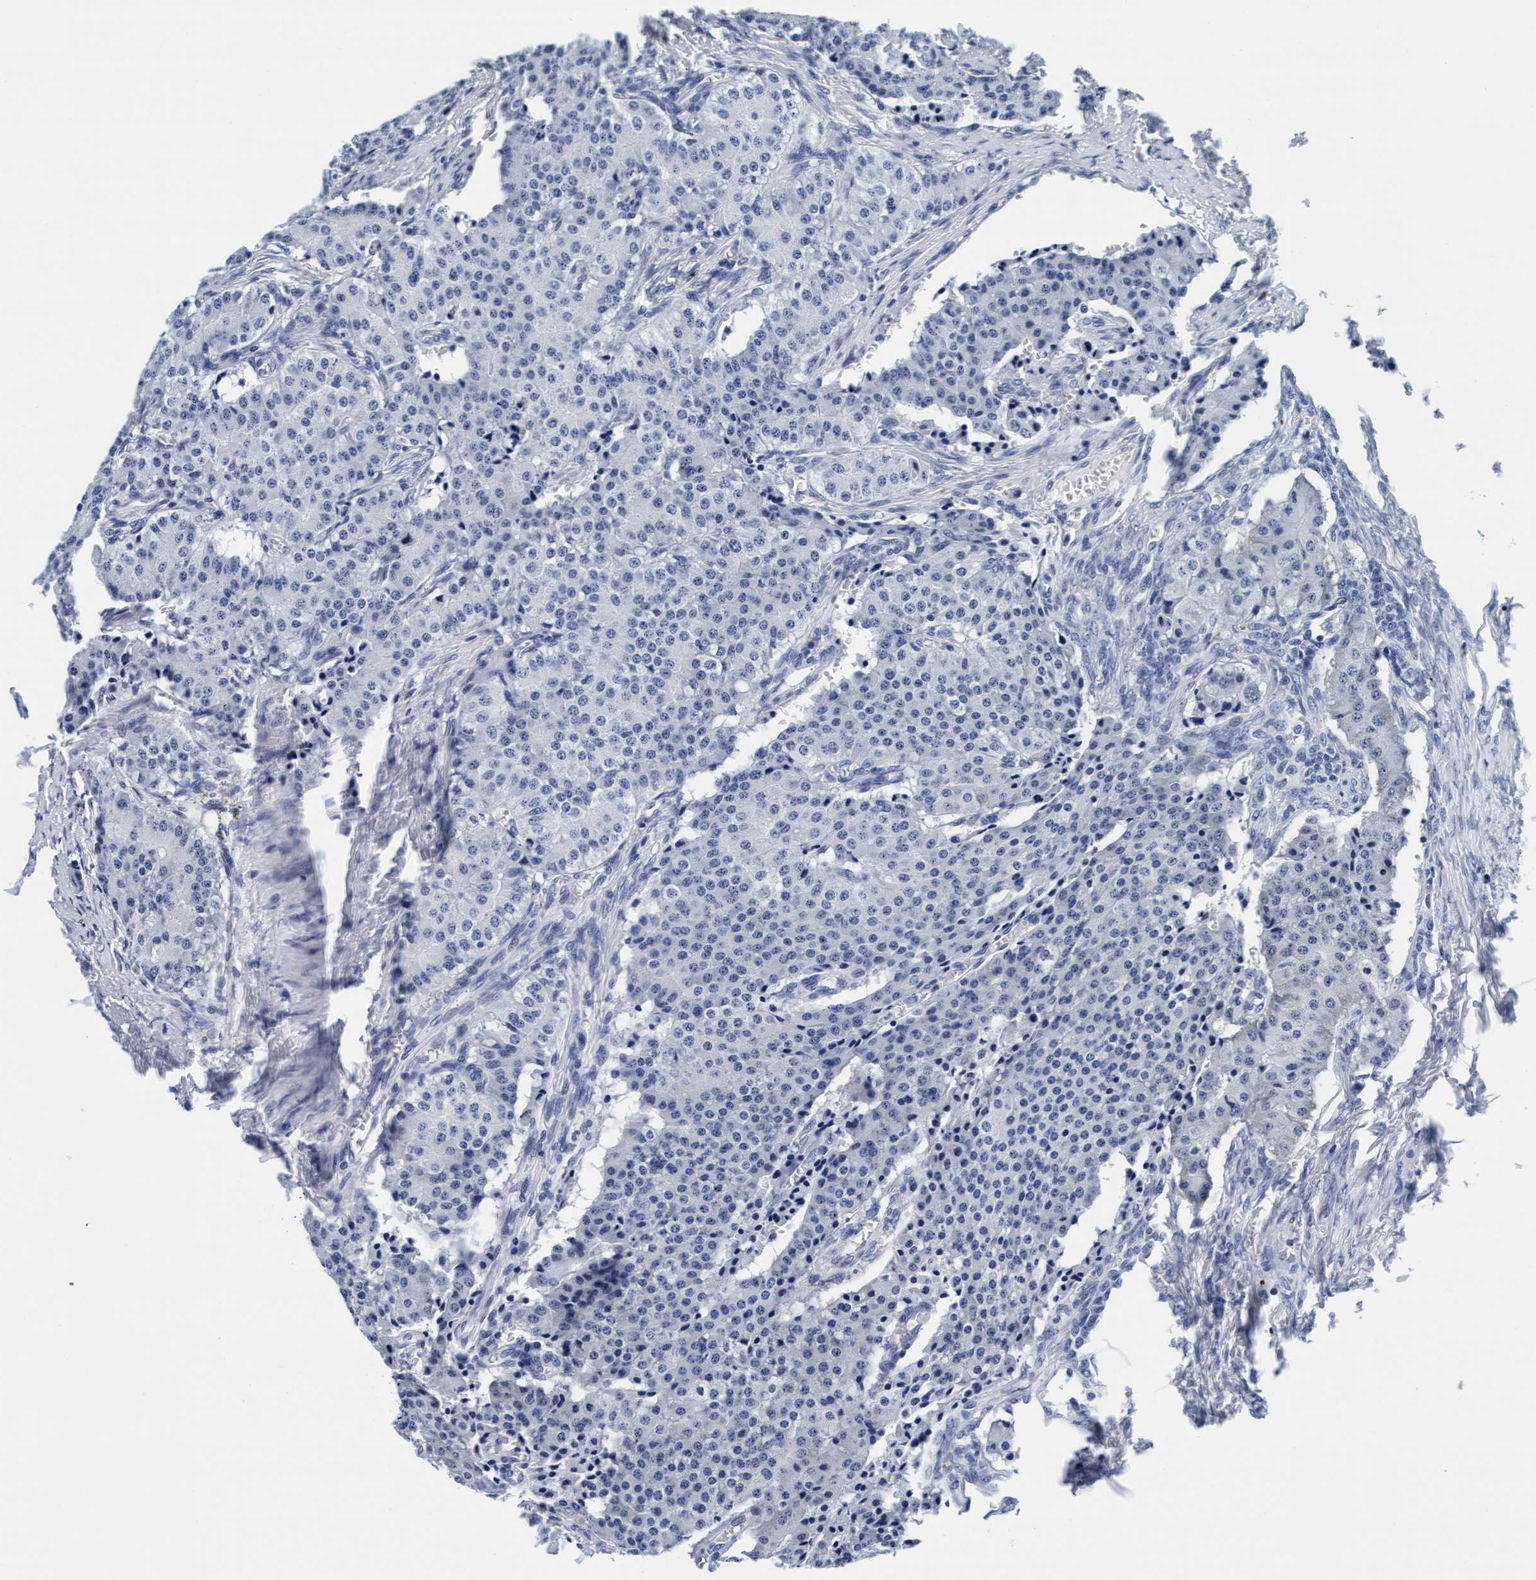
{"staining": {"intensity": "negative", "quantity": "none", "location": "none"}, "tissue": "carcinoid", "cell_type": "Tumor cells", "image_type": "cancer", "snomed": [{"axis": "morphology", "description": "Carcinoid, malignant, NOS"}, {"axis": "topography", "description": "Colon"}], "caption": "Immunohistochemistry image of malignant carcinoid stained for a protein (brown), which displays no expression in tumor cells.", "gene": "ARSG", "patient": {"sex": "female", "age": 52}}